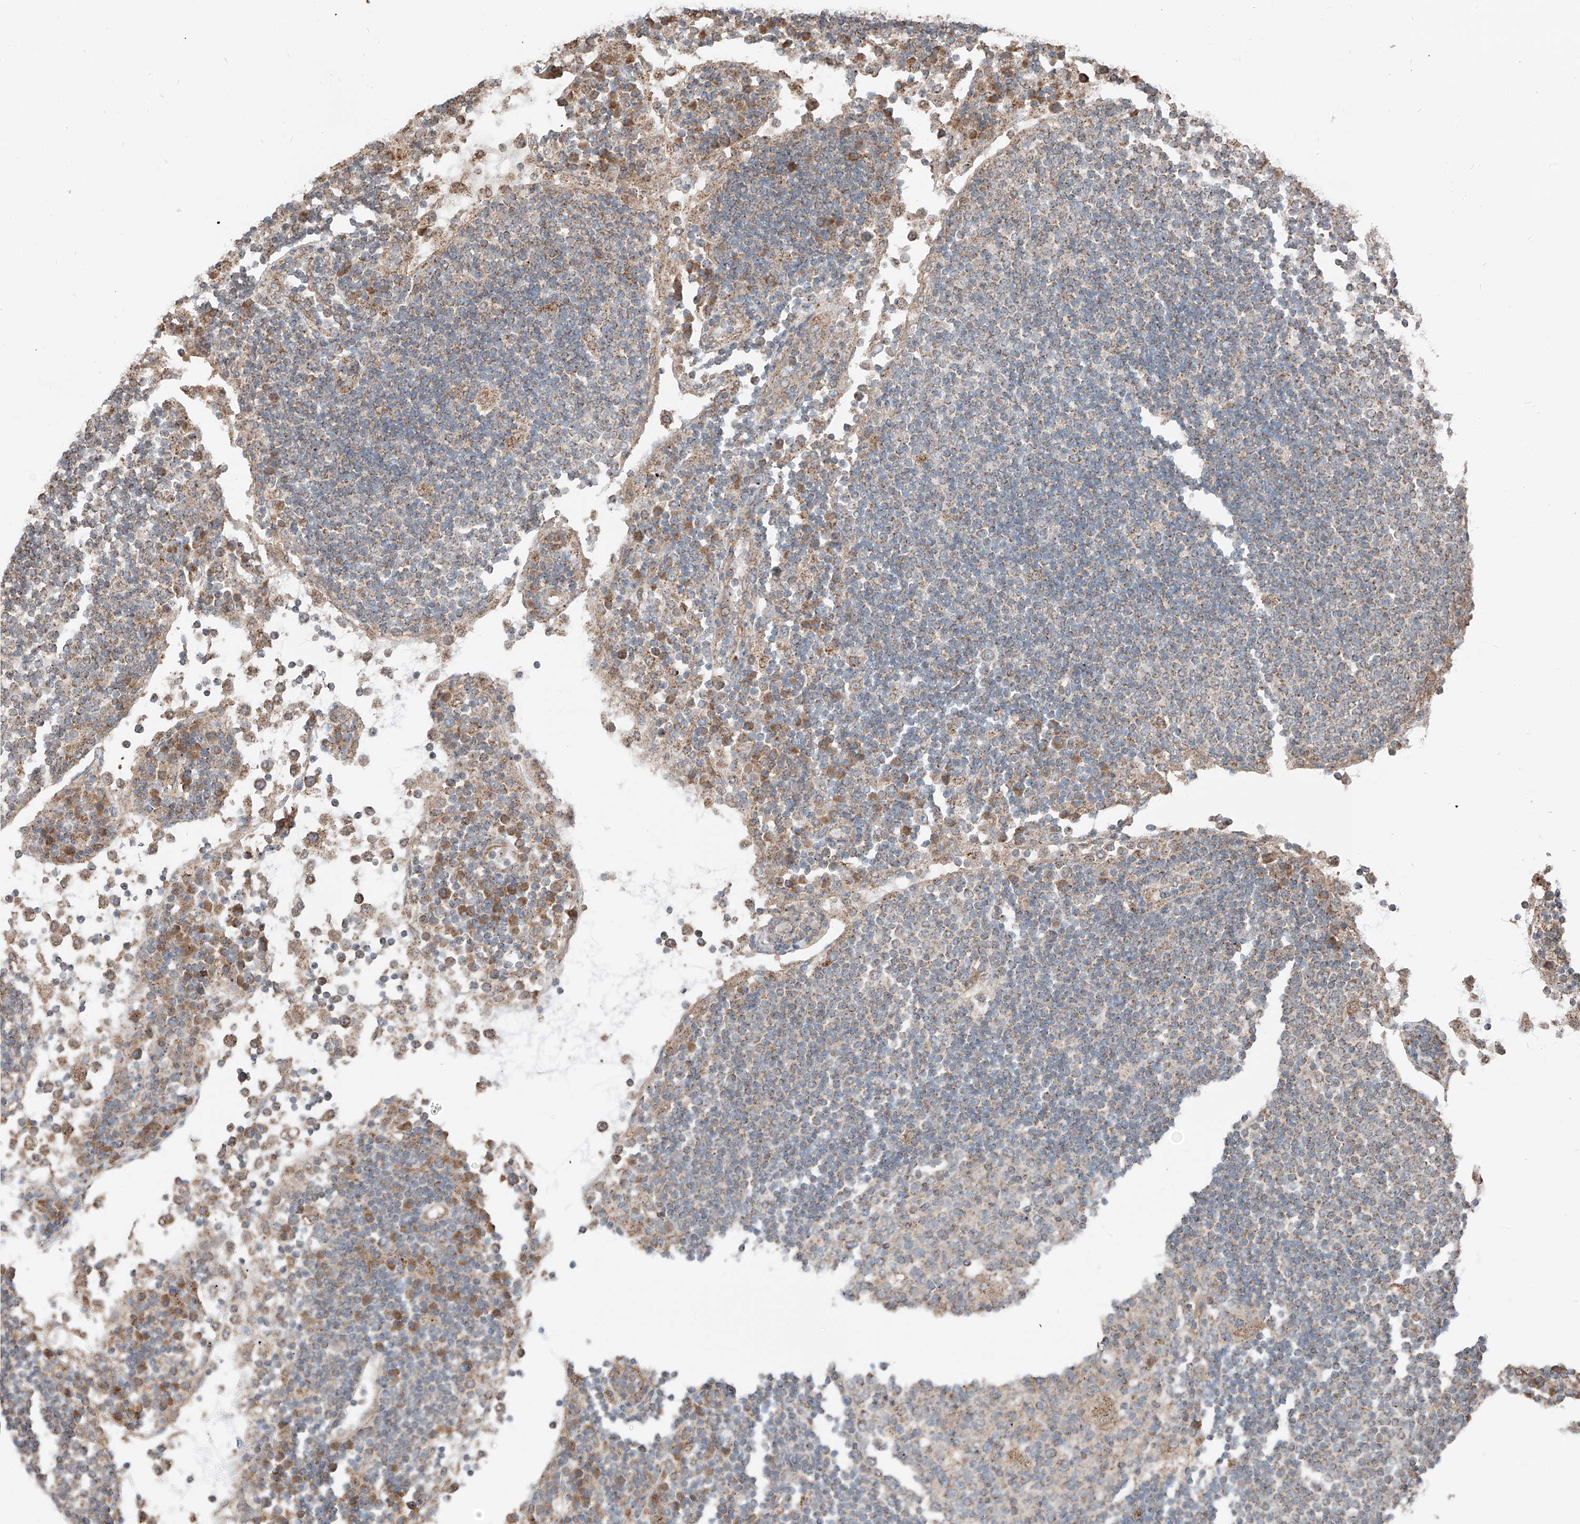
{"staining": {"intensity": "weak", "quantity": "25%-75%", "location": "cytoplasmic/membranous"}, "tissue": "lymph node", "cell_type": "Germinal center cells", "image_type": "normal", "snomed": [{"axis": "morphology", "description": "Normal tissue, NOS"}, {"axis": "topography", "description": "Lymph node"}], "caption": "Lymph node stained with DAB immunohistochemistry (IHC) reveals low levels of weak cytoplasmic/membranous staining in about 25%-75% of germinal center cells. (DAB = brown stain, brightfield microscopy at high magnification).", "gene": "CEP162", "patient": {"sex": "female", "age": 53}}